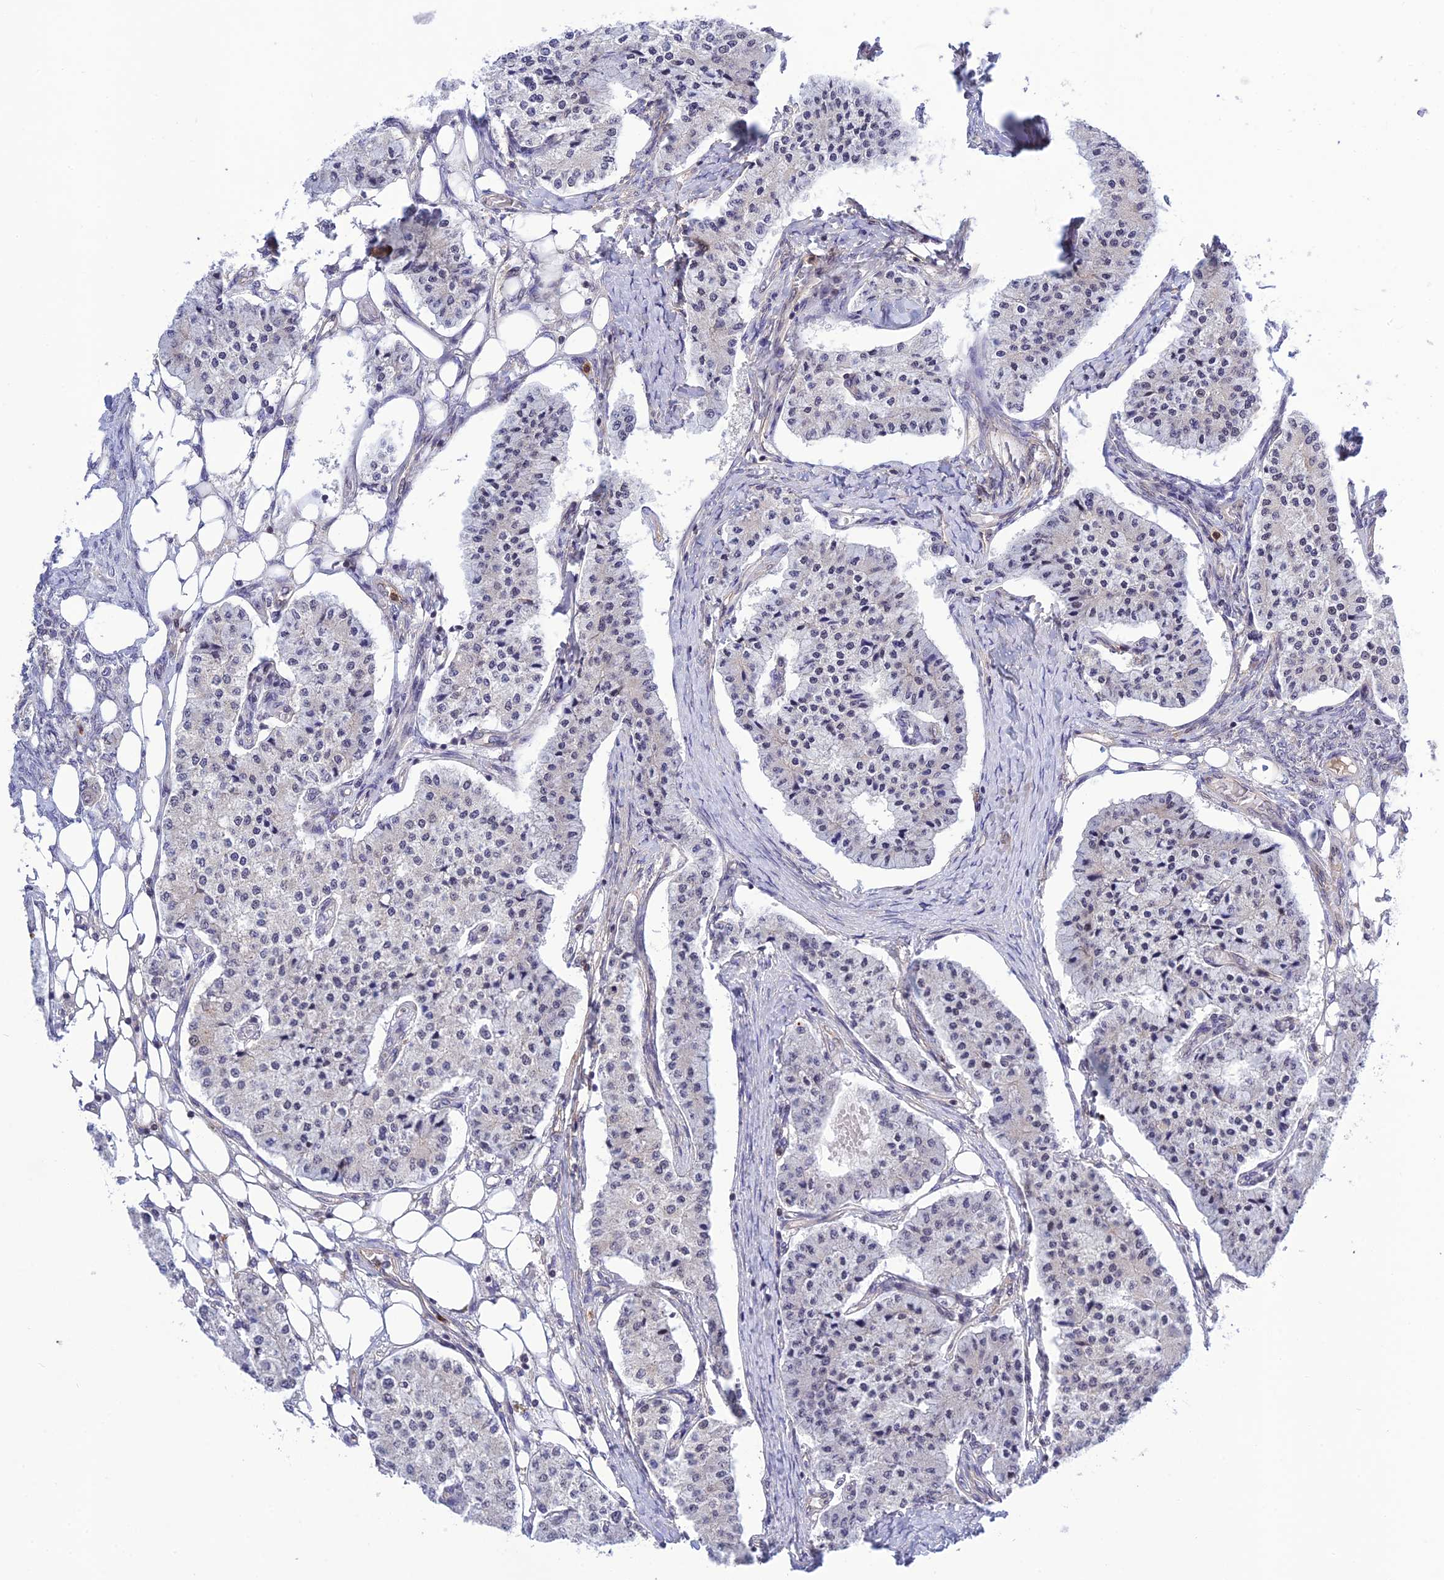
{"staining": {"intensity": "negative", "quantity": "none", "location": "none"}, "tissue": "carcinoid", "cell_type": "Tumor cells", "image_type": "cancer", "snomed": [{"axis": "morphology", "description": "Carcinoid, malignant, NOS"}, {"axis": "topography", "description": "Colon"}], "caption": "Carcinoid stained for a protein using immunohistochemistry exhibits no expression tumor cells.", "gene": "TCEA1", "patient": {"sex": "female", "age": 52}}